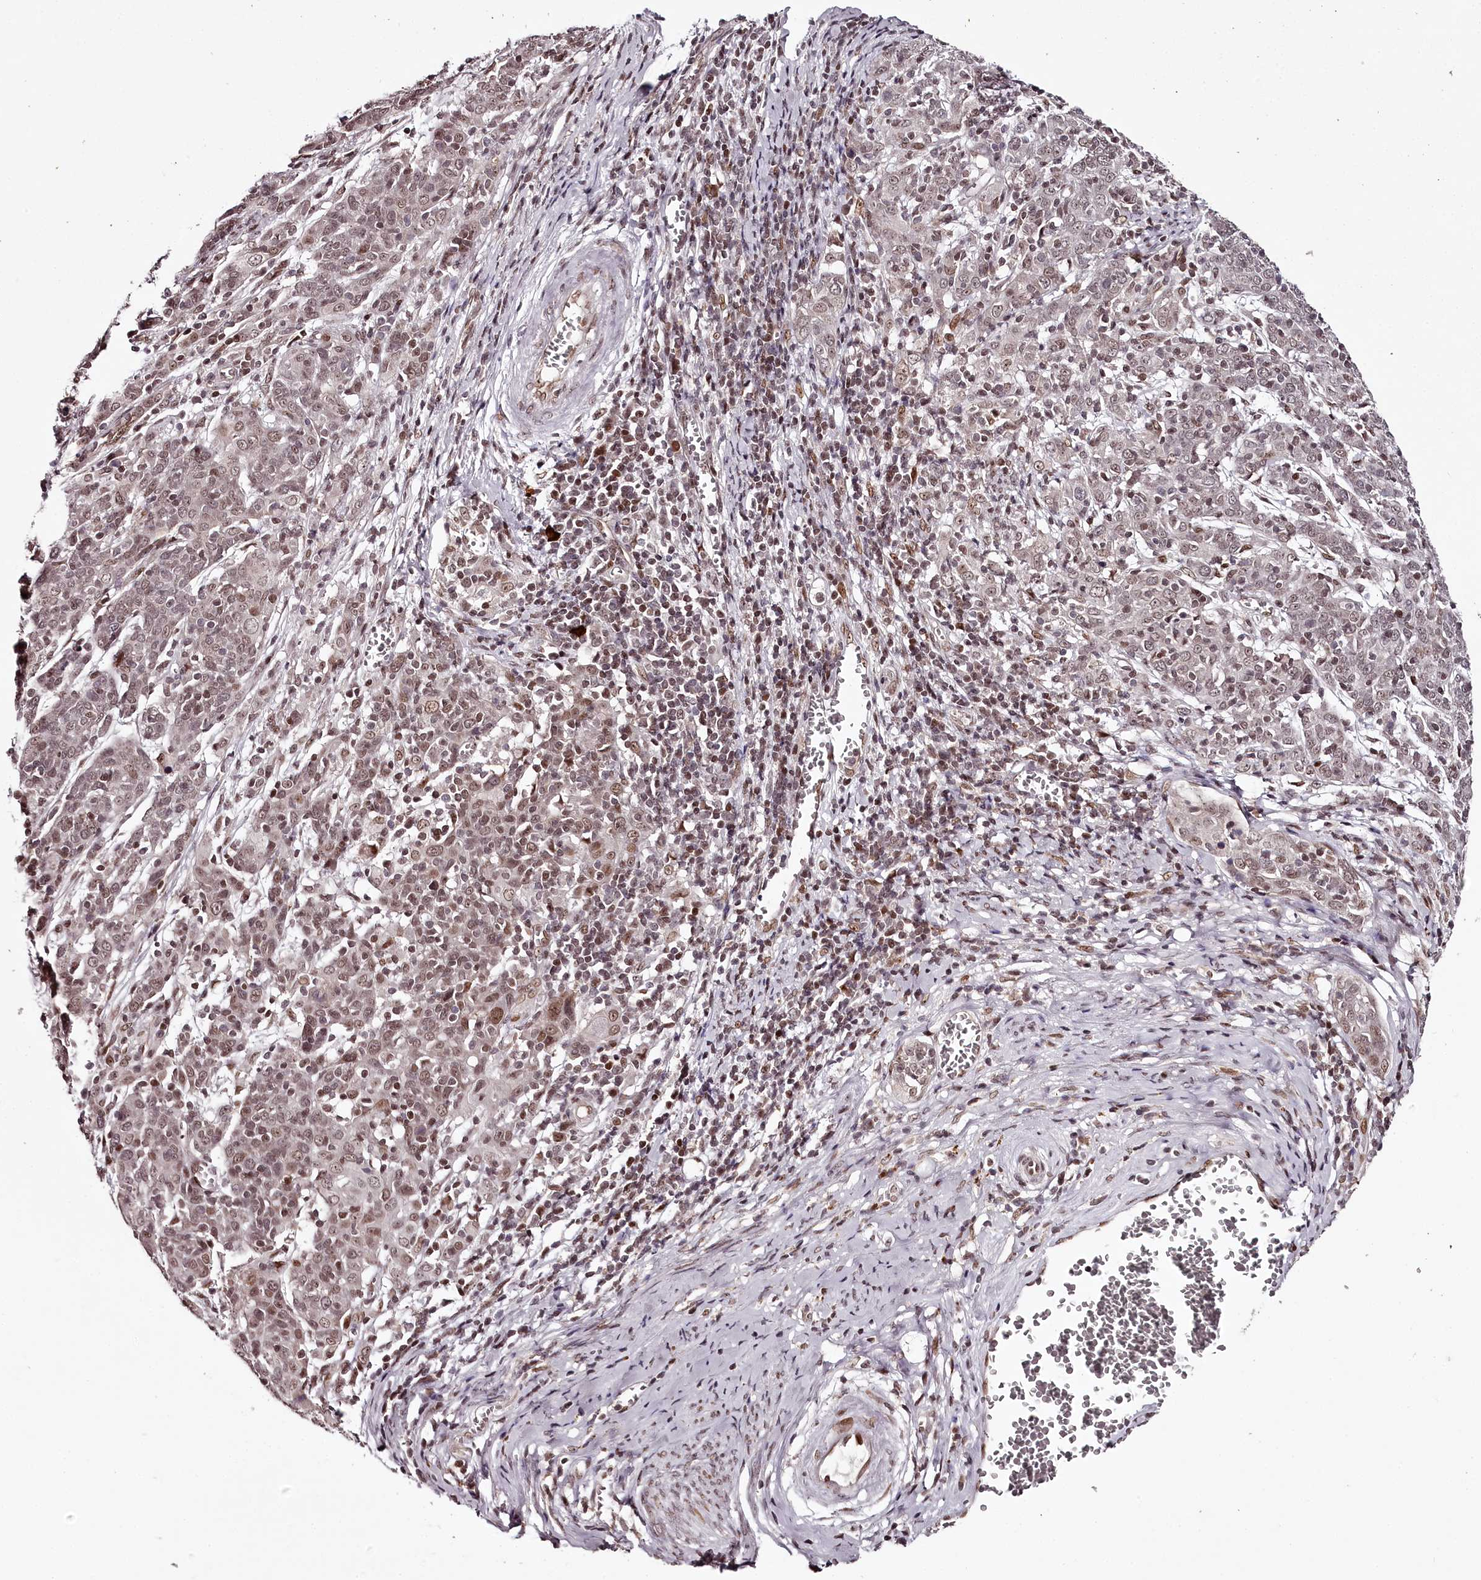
{"staining": {"intensity": "moderate", "quantity": "<25%", "location": "nuclear"}, "tissue": "cervical cancer", "cell_type": "Tumor cells", "image_type": "cancer", "snomed": [{"axis": "morphology", "description": "Squamous cell carcinoma, NOS"}, {"axis": "topography", "description": "Cervix"}], "caption": "A high-resolution histopathology image shows IHC staining of cervical cancer, which shows moderate nuclear positivity in approximately <25% of tumor cells.", "gene": "THYN1", "patient": {"sex": "female", "age": 67}}